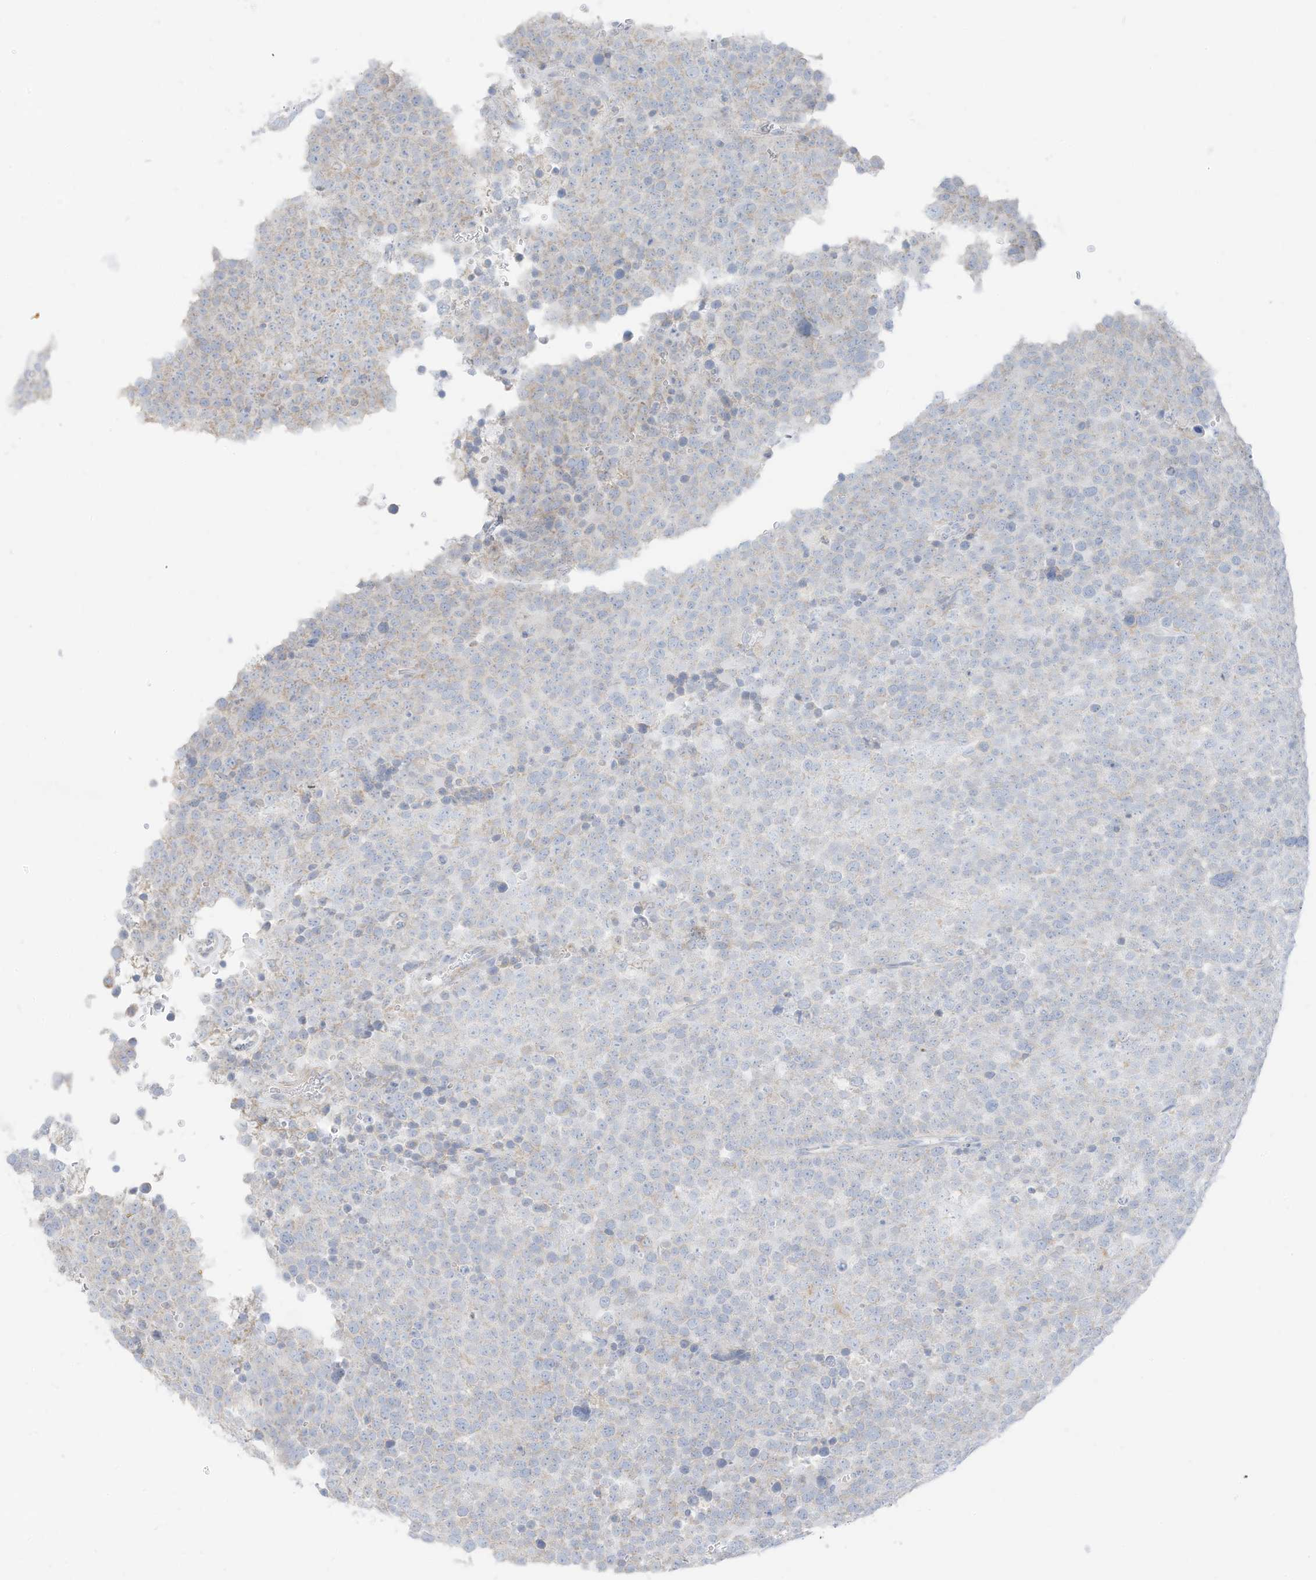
{"staining": {"intensity": "weak", "quantity": "<25%", "location": "cytoplasmic/membranous"}, "tissue": "testis cancer", "cell_type": "Tumor cells", "image_type": "cancer", "snomed": [{"axis": "morphology", "description": "Seminoma, NOS"}, {"axis": "topography", "description": "Testis"}], "caption": "The micrograph demonstrates no significant expression in tumor cells of testis cancer.", "gene": "ETHE1", "patient": {"sex": "male", "age": 71}}